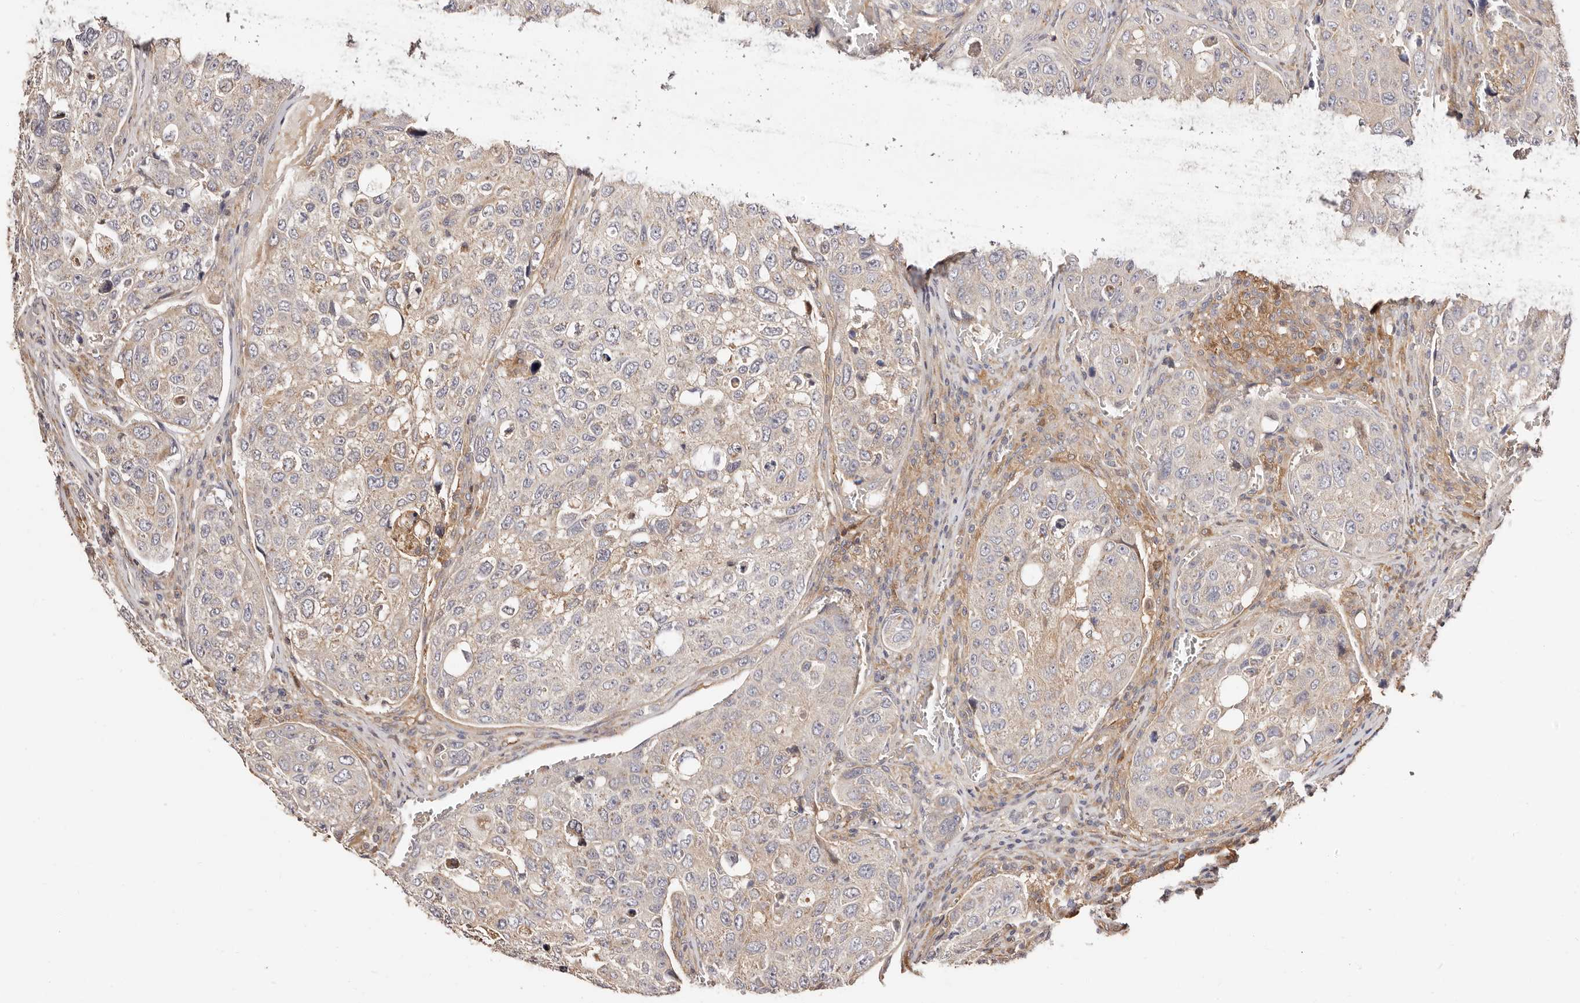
{"staining": {"intensity": "weak", "quantity": "25%-75%", "location": "cytoplasmic/membranous"}, "tissue": "urothelial cancer", "cell_type": "Tumor cells", "image_type": "cancer", "snomed": [{"axis": "morphology", "description": "Urothelial carcinoma, High grade"}, {"axis": "topography", "description": "Lymph node"}, {"axis": "topography", "description": "Urinary bladder"}], "caption": "Protein staining by immunohistochemistry displays weak cytoplasmic/membranous positivity in approximately 25%-75% of tumor cells in high-grade urothelial carcinoma.", "gene": "MAPK1", "patient": {"sex": "male", "age": 51}}